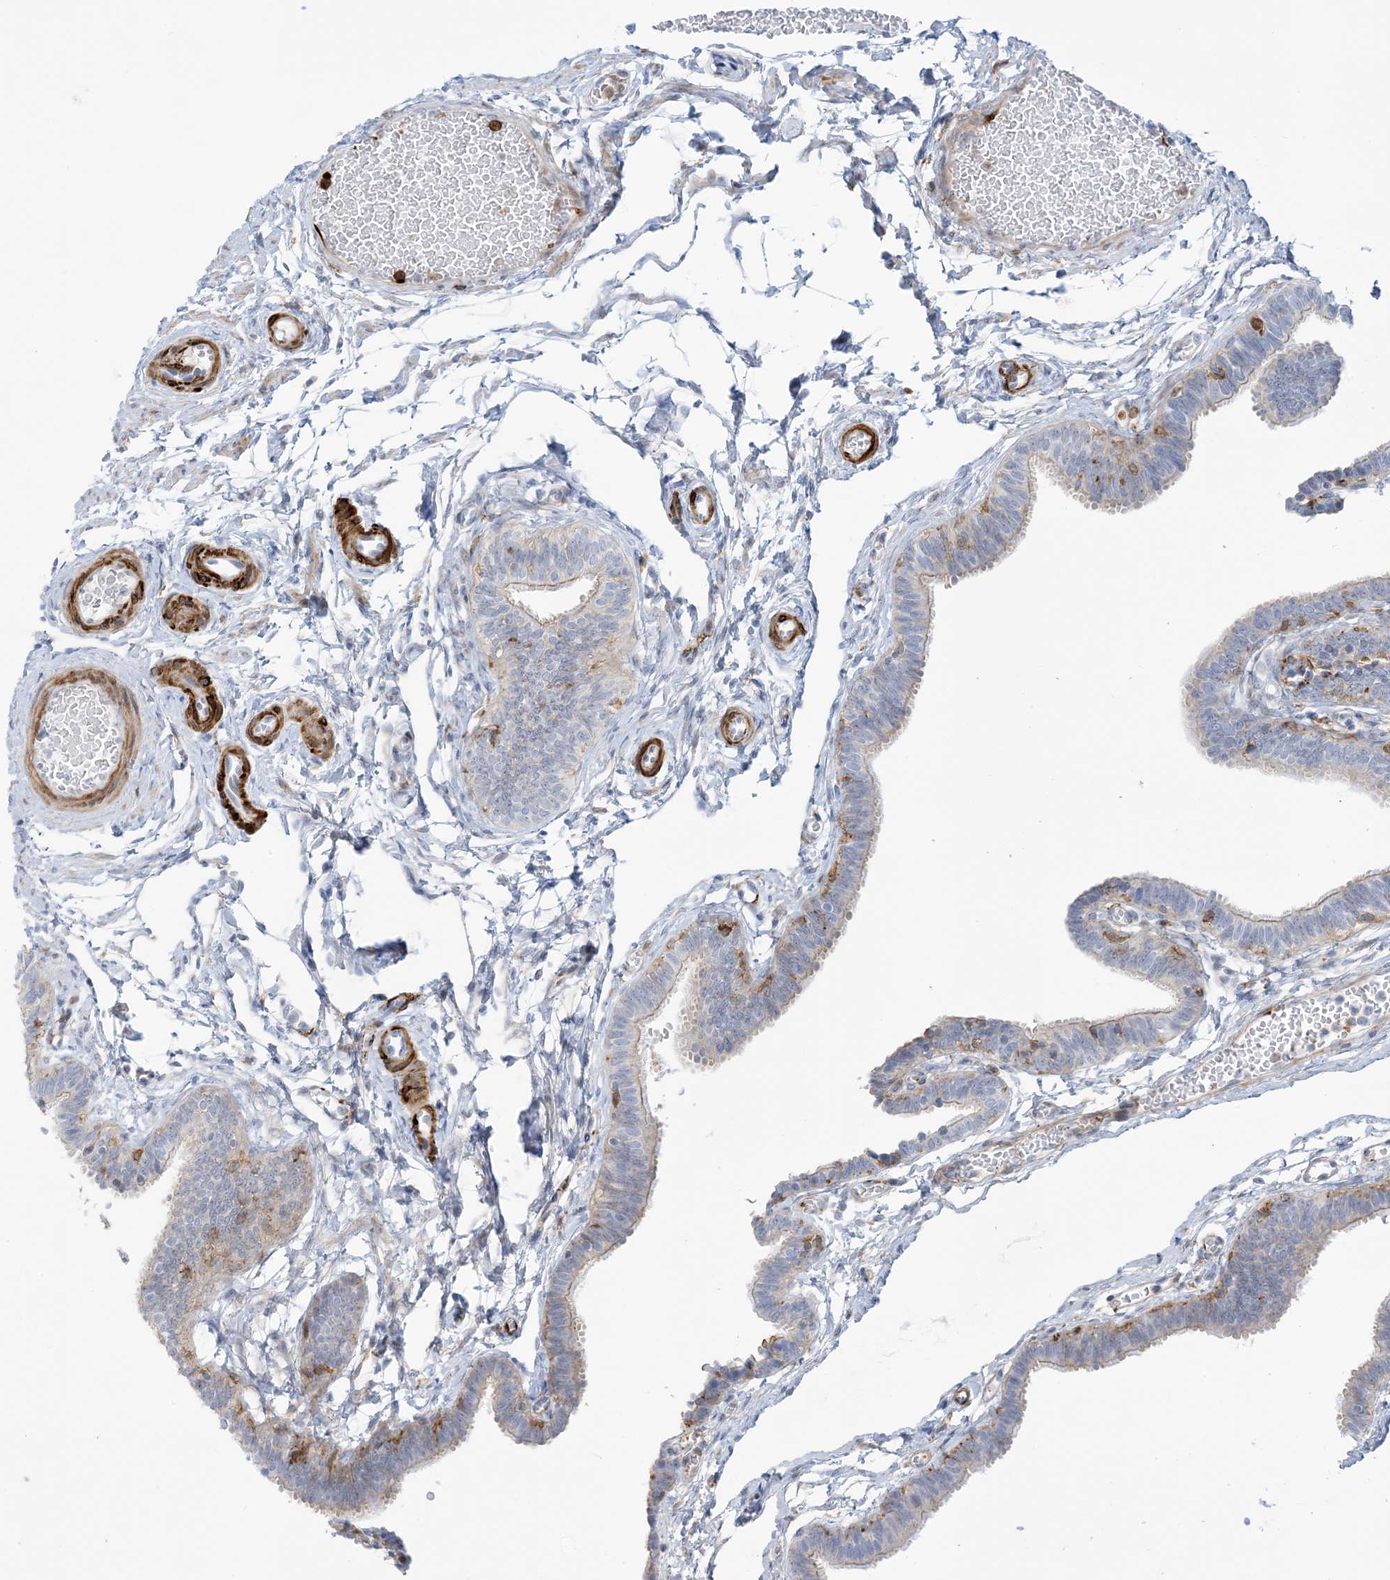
{"staining": {"intensity": "negative", "quantity": "none", "location": "none"}, "tissue": "fallopian tube", "cell_type": "Glandular cells", "image_type": "normal", "snomed": [{"axis": "morphology", "description": "Normal tissue, NOS"}, {"axis": "topography", "description": "Fallopian tube"}, {"axis": "topography", "description": "Ovary"}], "caption": "DAB (3,3'-diaminobenzidine) immunohistochemical staining of benign fallopian tube reveals no significant expression in glandular cells. Nuclei are stained in blue.", "gene": "ICMT", "patient": {"sex": "female", "age": 23}}